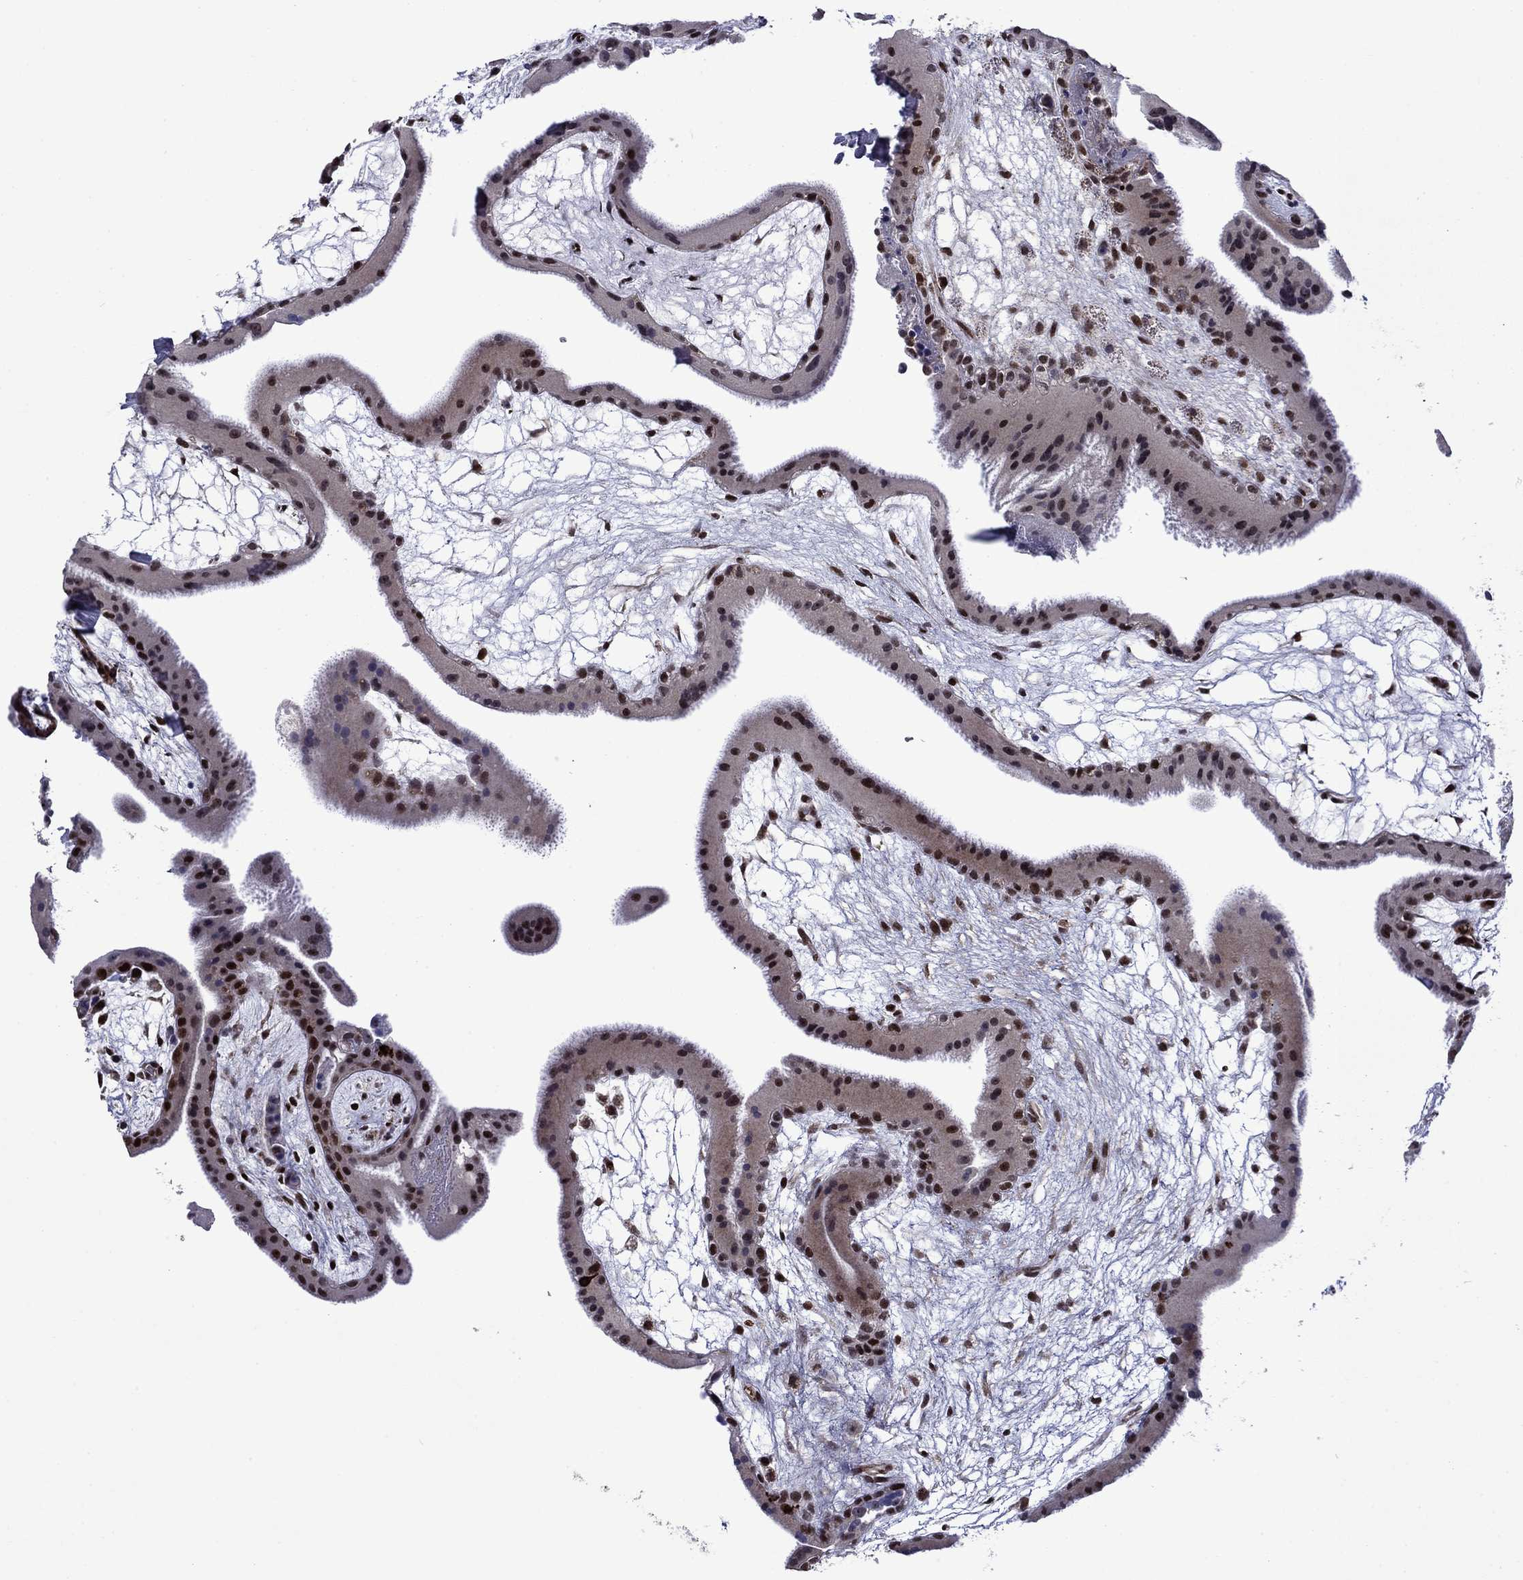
{"staining": {"intensity": "strong", "quantity": "<25%", "location": "nuclear"}, "tissue": "placenta", "cell_type": "Decidual cells", "image_type": "normal", "snomed": [{"axis": "morphology", "description": "Normal tissue, NOS"}, {"axis": "topography", "description": "Placenta"}], "caption": "High-magnification brightfield microscopy of normal placenta stained with DAB (3,3'-diaminobenzidine) (brown) and counterstained with hematoxylin (blue). decidual cells exhibit strong nuclear positivity is identified in about<25% of cells.", "gene": "SURF2", "patient": {"sex": "female", "age": 19}}